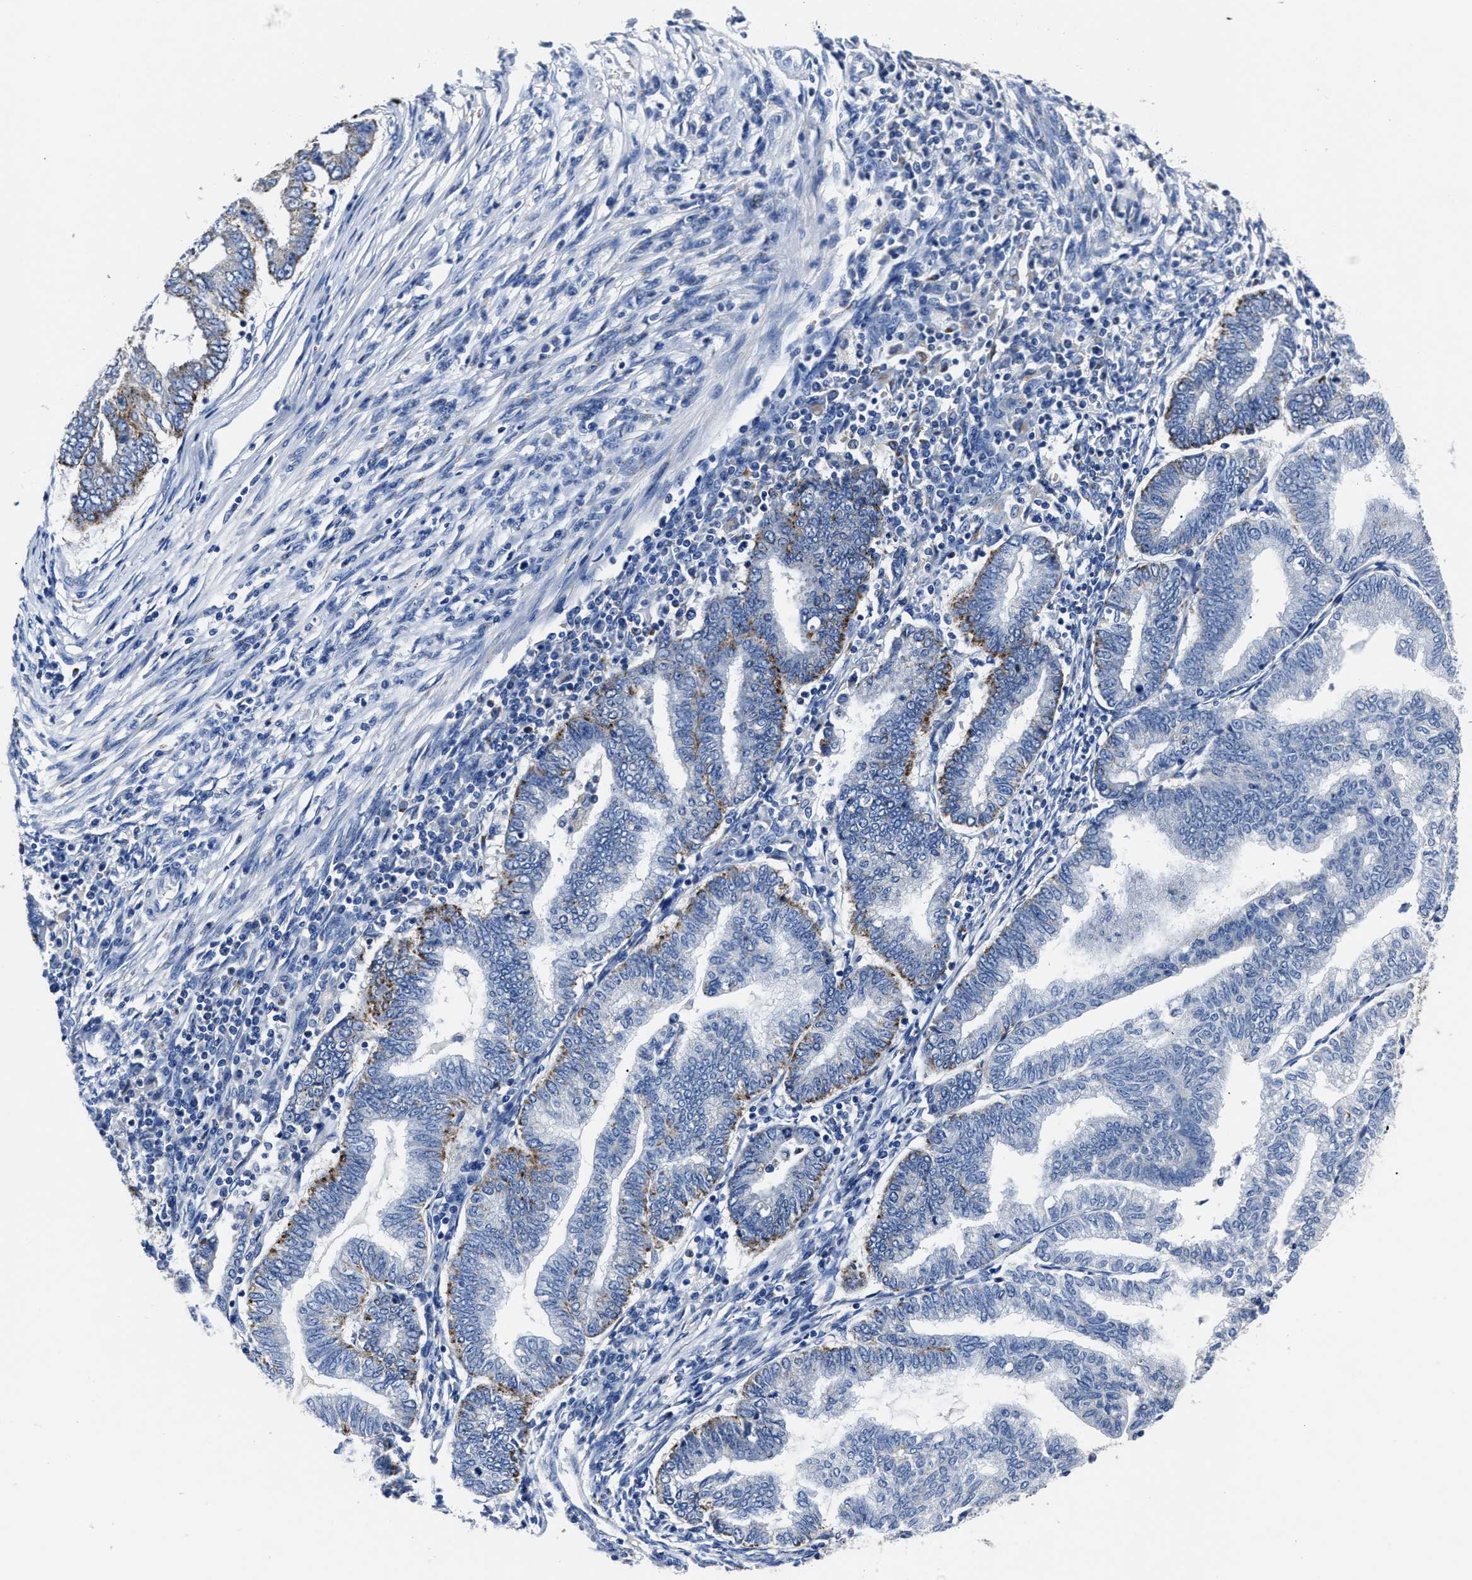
{"staining": {"intensity": "moderate", "quantity": "<25%", "location": "cytoplasmic/membranous"}, "tissue": "endometrial cancer", "cell_type": "Tumor cells", "image_type": "cancer", "snomed": [{"axis": "morphology", "description": "Polyp, NOS"}, {"axis": "morphology", "description": "Adenocarcinoma, NOS"}, {"axis": "morphology", "description": "Adenoma, NOS"}, {"axis": "topography", "description": "Endometrium"}], "caption": "Immunohistochemistry (IHC) histopathology image of endometrial cancer stained for a protein (brown), which demonstrates low levels of moderate cytoplasmic/membranous expression in approximately <25% of tumor cells.", "gene": "LAMTOR4", "patient": {"sex": "female", "age": 79}}